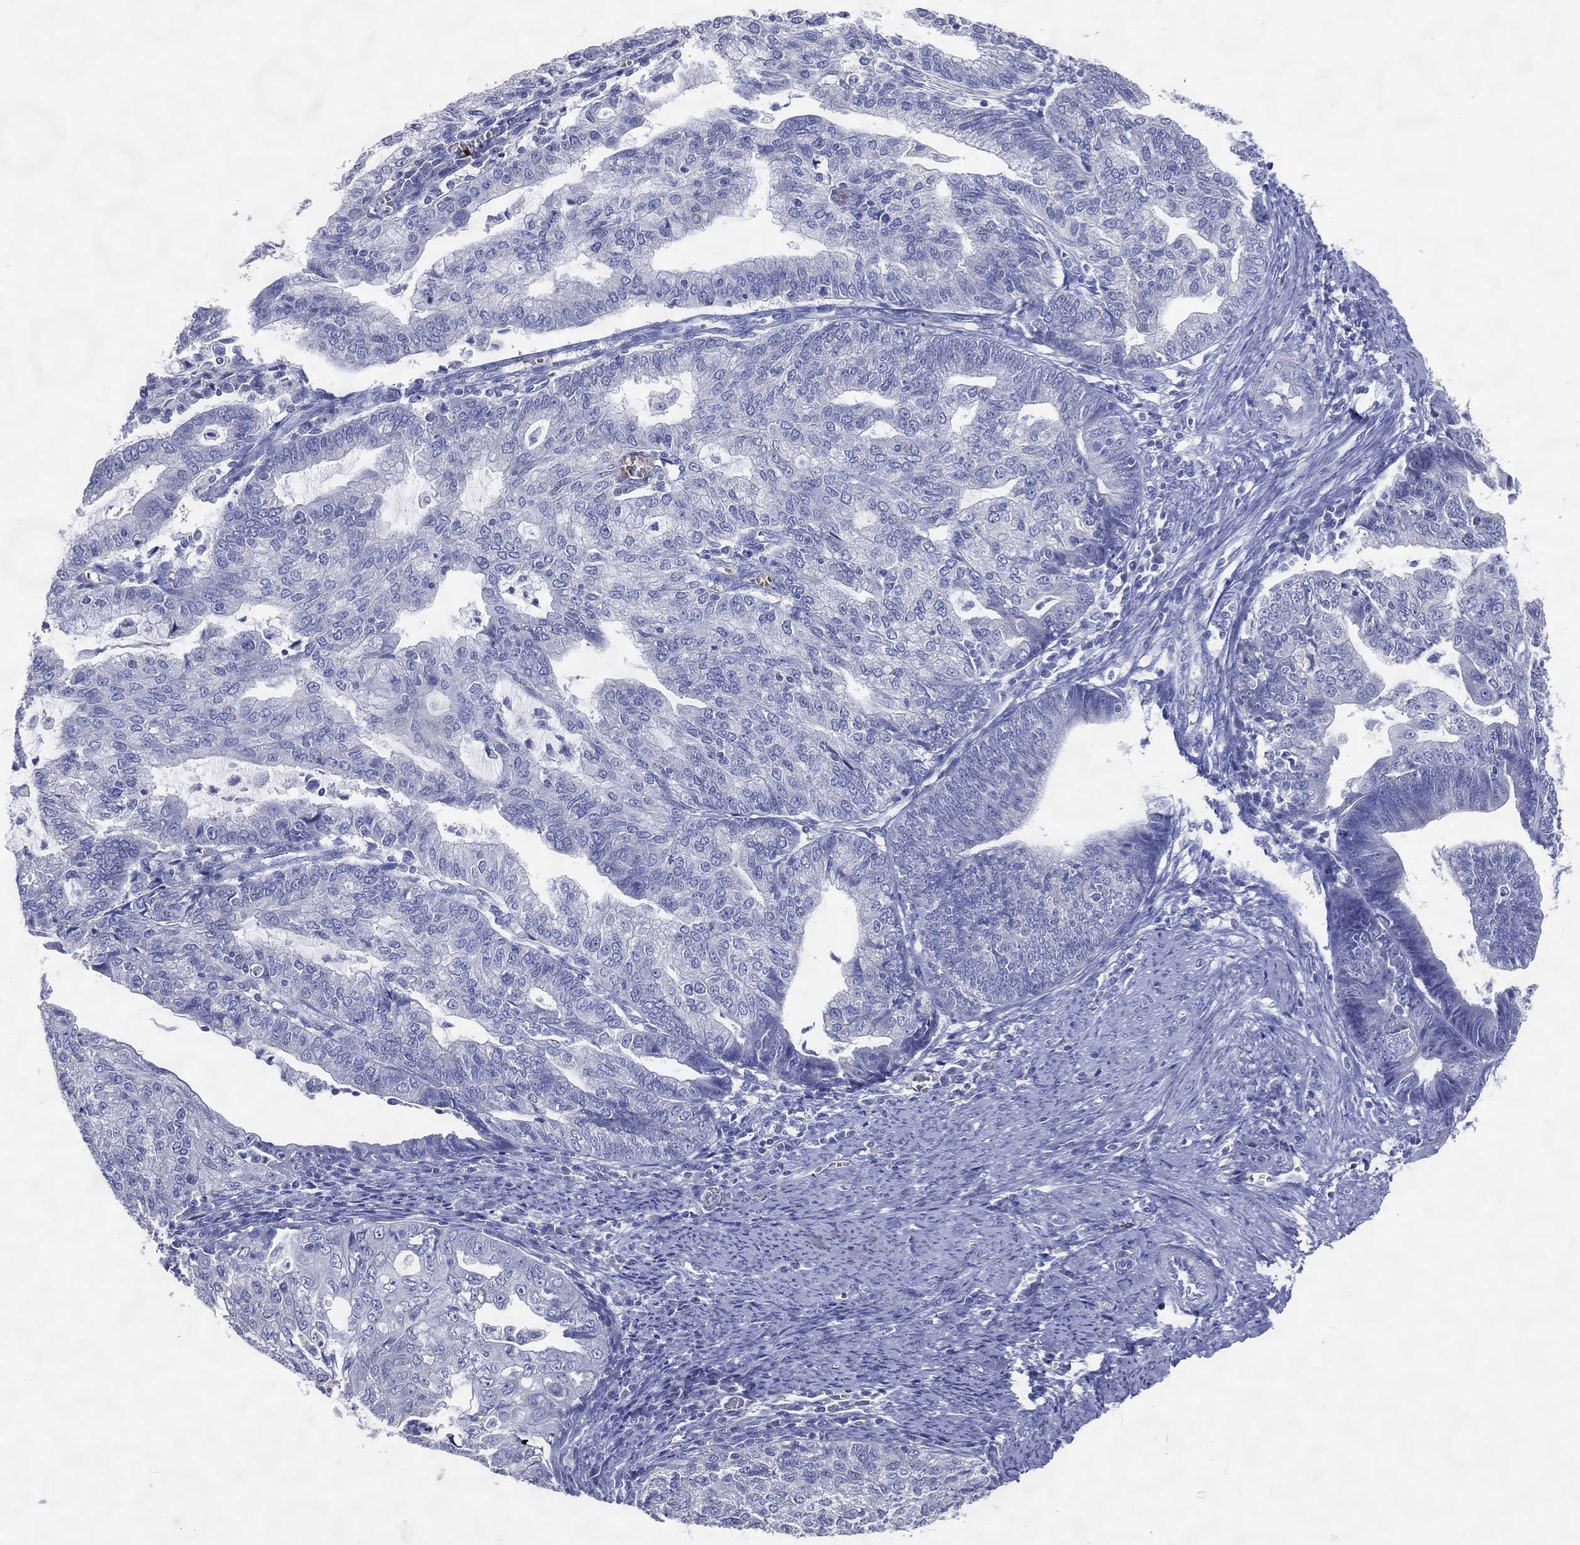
{"staining": {"intensity": "negative", "quantity": "none", "location": "none"}, "tissue": "endometrial cancer", "cell_type": "Tumor cells", "image_type": "cancer", "snomed": [{"axis": "morphology", "description": "Adenocarcinoma, NOS"}, {"axis": "topography", "description": "Endometrium"}], "caption": "There is no significant expression in tumor cells of adenocarcinoma (endometrial).", "gene": "DNAH6", "patient": {"sex": "female", "age": 82}}